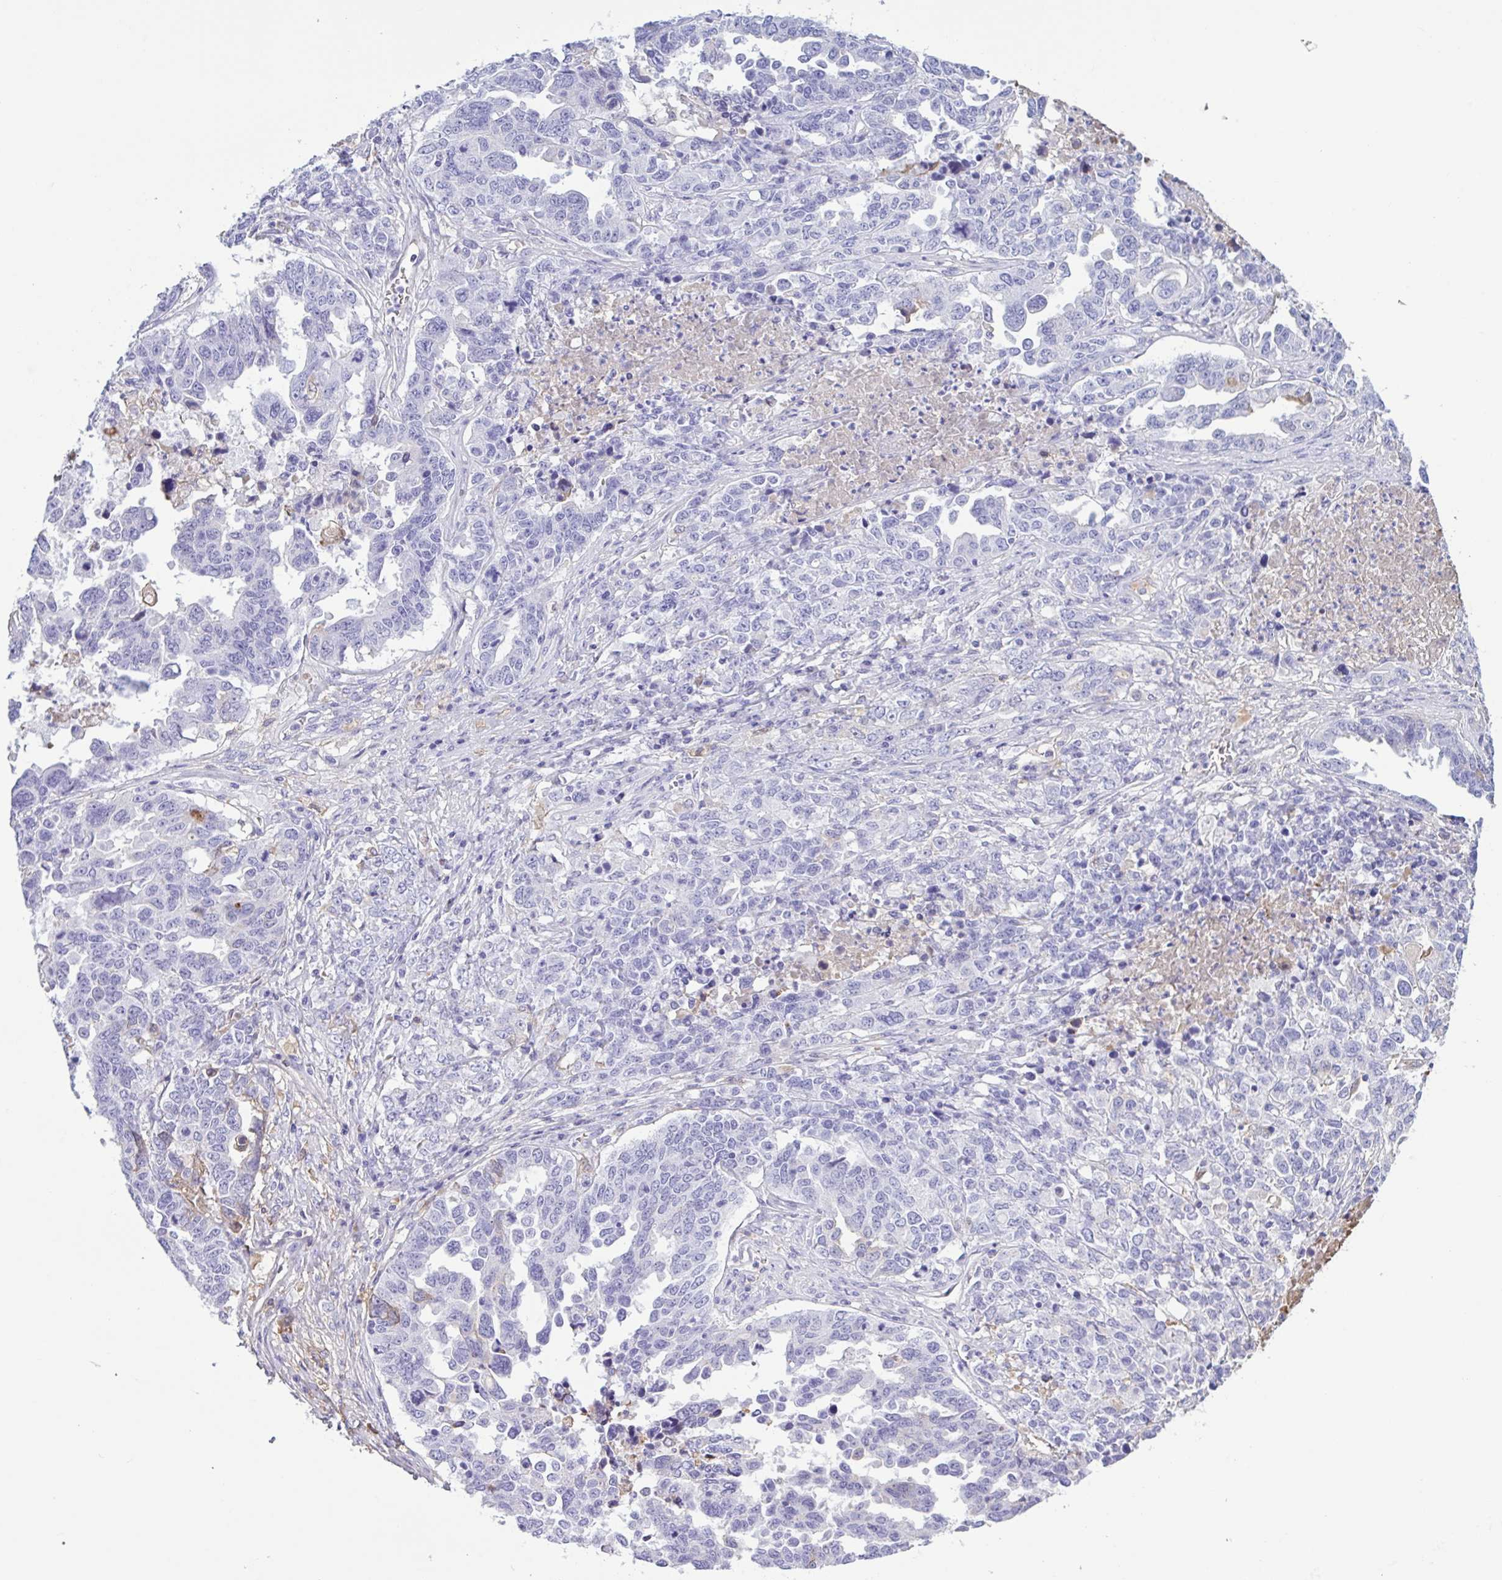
{"staining": {"intensity": "negative", "quantity": "none", "location": "none"}, "tissue": "ovarian cancer", "cell_type": "Tumor cells", "image_type": "cancer", "snomed": [{"axis": "morphology", "description": "Carcinoma, endometroid"}, {"axis": "topography", "description": "Ovary"}], "caption": "The IHC image has no significant positivity in tumor cells of ovarian cancer (endometroid carcinoma) tissue. Nuclei are stained in blue.", "gene": "LARGE2", "patient": {"sex": "female", "age": 62}}